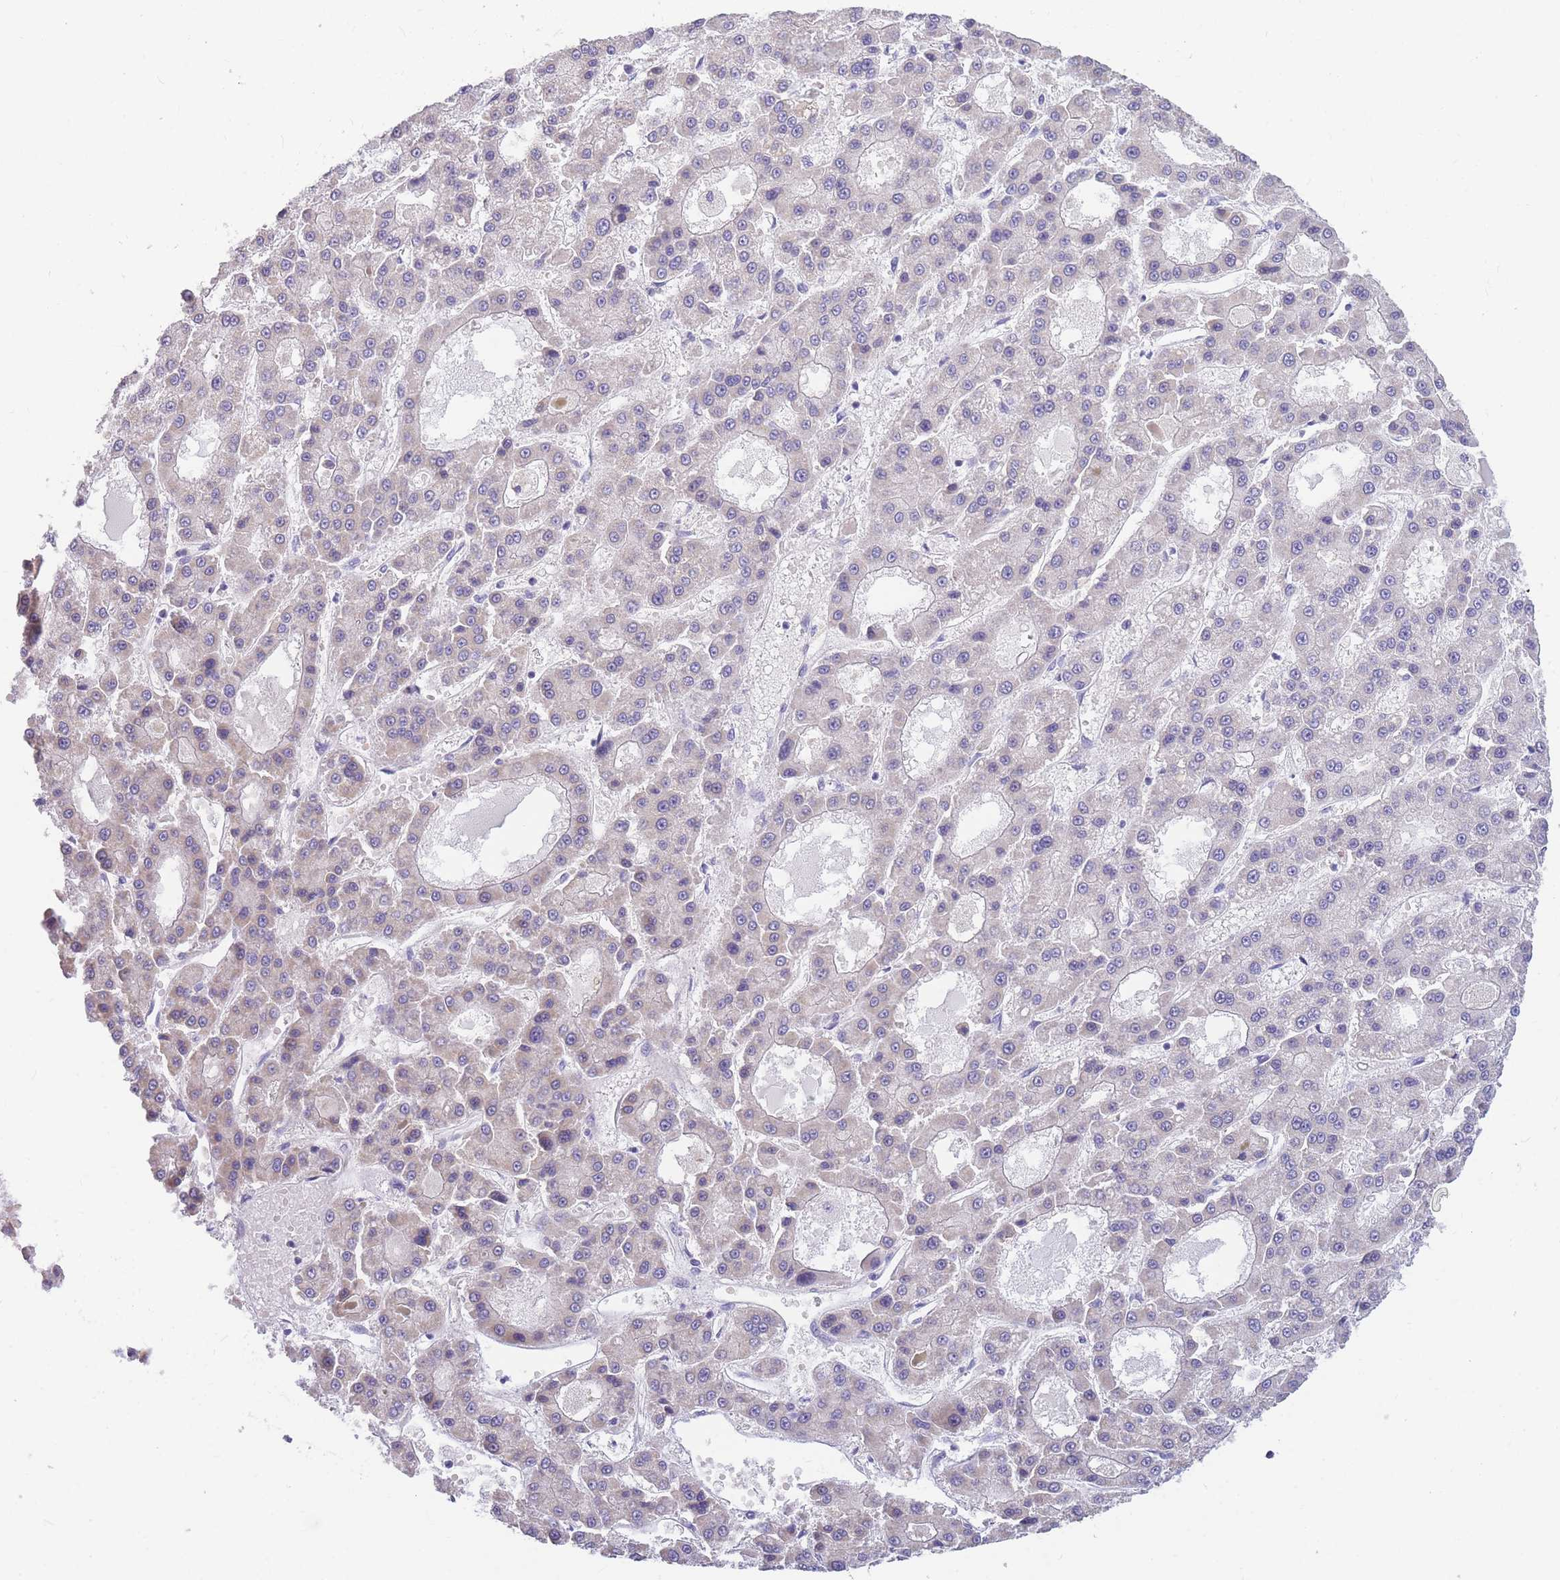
{"staining": {"intensity": "negative", "quantity": "none", "location": "none"}, "tissue": "liver cancer", "cell_type": "Tumor cells", "image_type": "cancer", "snomed": [{"axis": "morphology", "description": "Carcinoma, Hepatocellular, NOS"}, {"axis": "topography", "description": "Liver"}], "caption": "Immunohistochemistry (IHC) image of neoplastic tissue: human hepatocellular carcinoma (liver) stained with DAB (3,3'-diaminobenzidine) displays no significant protein staining in tumor cells.", "gene": "DHRS11", "patient": {"sex": "male", "age": 70}}